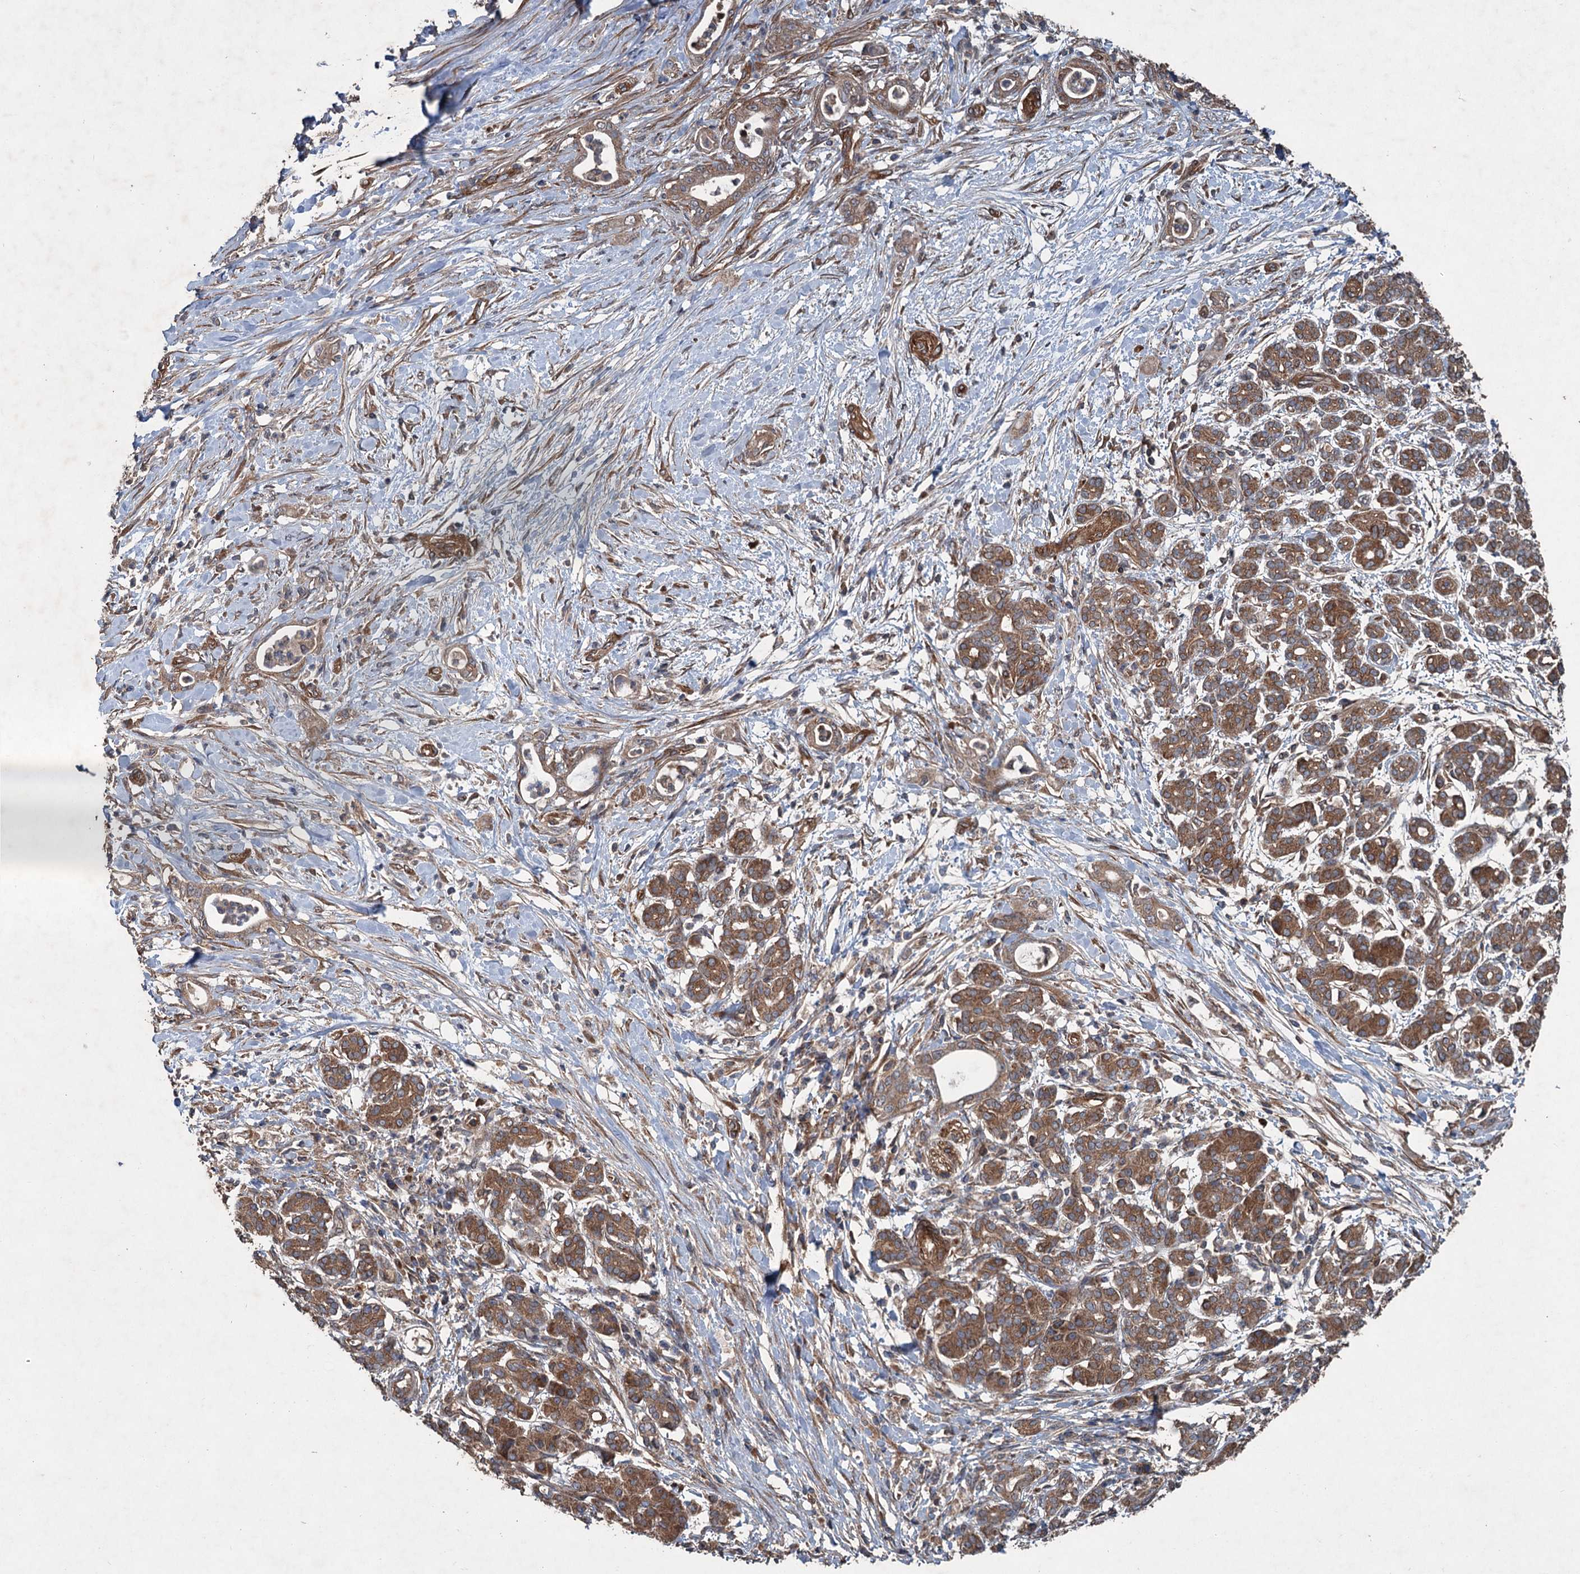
{"staining": {"intensity": "moderate", "quantity": ">75%", "location": "cytoplasmic/membranous"}, "tissue": "pancreatic cancer", "cell_type": "Tumor cells", "image_type": "cancer", "snomed": [{"axis": "morphology", "description": "Adenocarcinoma, NOS"}, {"axis": "topography", "description": "Pancreas"}], "caption": "A brown stain highlights moderate cytoplasmic/membranous staining of a protein in pancreatic cancer tumor cells. (DAB (3,3'-diaminobenzidine) IHC with brightfield microscopy, high magnification).", "gene": "RNF214", "patient": {"sex": "female", "age": 55}}